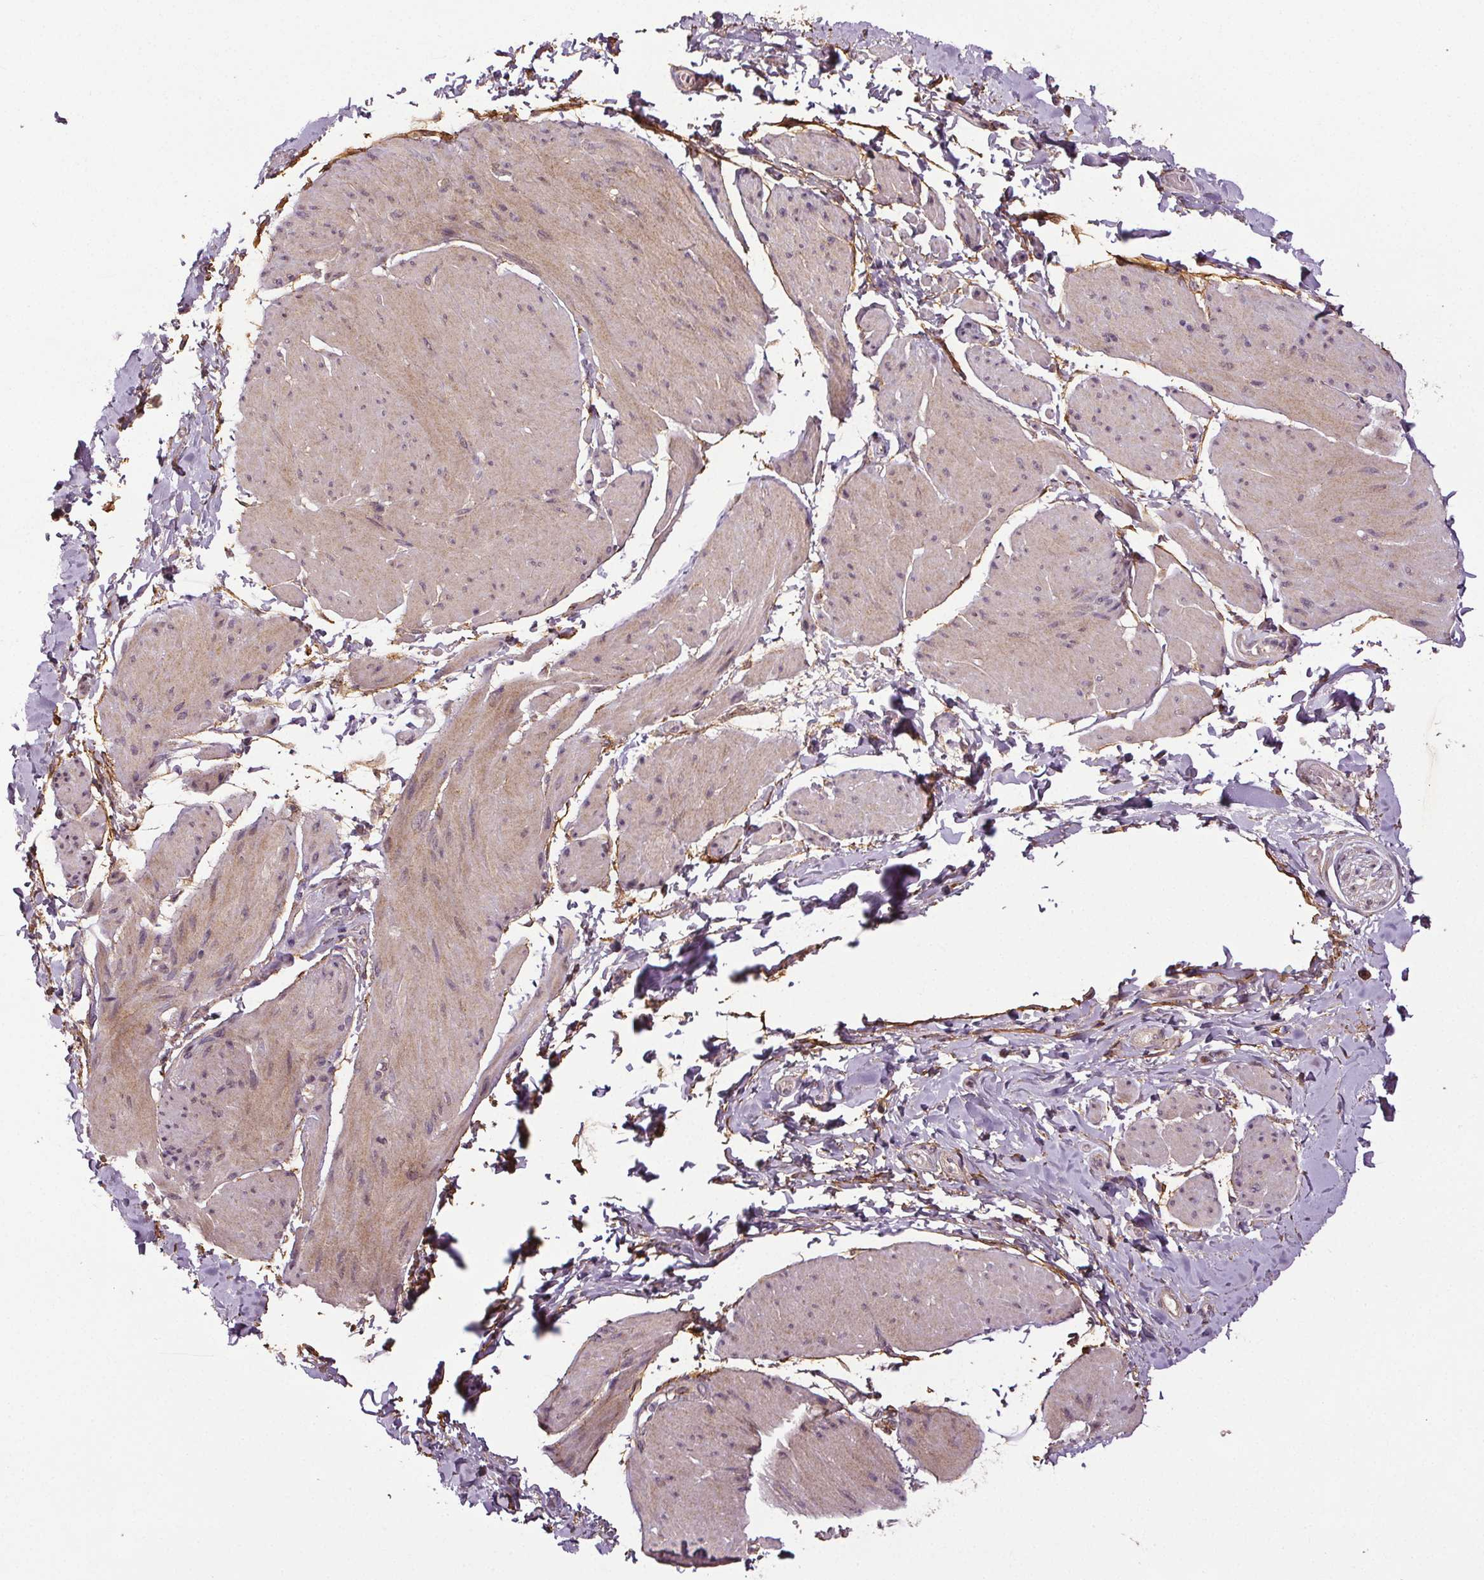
{"staining": {"intensity": "moderate", "quantity": "<25%", "location": "cytoplasmic/membranous"}, "tissue": "adipose tissue", "cell_type": "Adipocytes", "image_type": "normal", "snomed": [{"axis": "morphology", "description": "Normal tissue, NOS"}, {"axis": "topography", "description": "Urinary bladder"}, {"axis": "topography", "description": "Peripheral nerve tissue"}], "caption": "The image reveals immunohistochemical staining of unremarkable adipose tissue. There is moderate cytoplasmic/membranous expression is present in about <25% of adipocytes.", "gene": "EPHB3", "patient": {"sex": "female", "age": 60}}